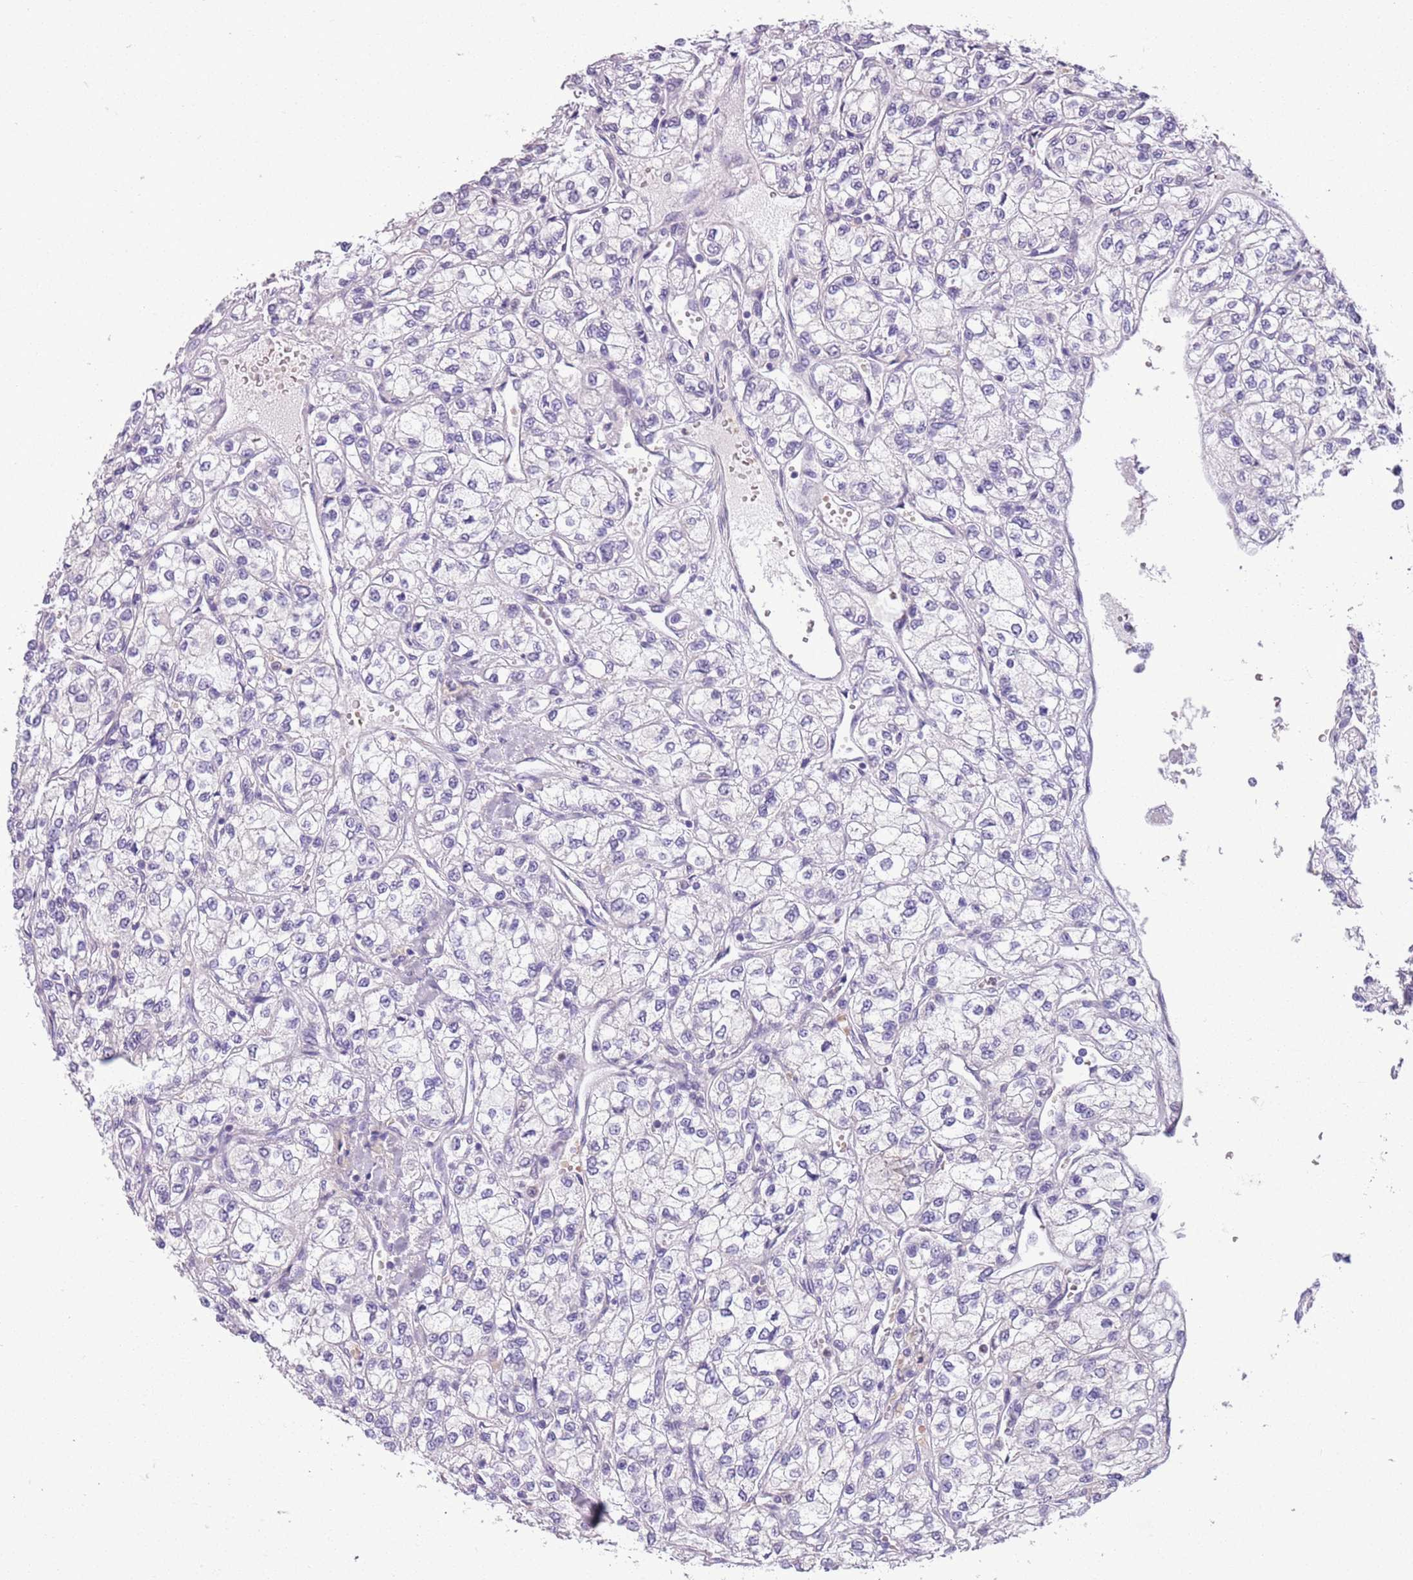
{"staining": {"intensity": "negative", "quantity": "none", "location": "none"}, "tissue": "renal cancer", "cell_type": "Tumor cells", "image_type": "cancer", "snomed": [{"axis": "morphology", "description": "Adenocarcinoma, NOS"}, {"axis": "topography", "description": "Kidney"}], "caption": "An image of renal adenocarcinoma stained for a protein shows no brown staining in tumor cells.", "gene": "ADCY7", "patient": {"sex": "male", "age": 80}}